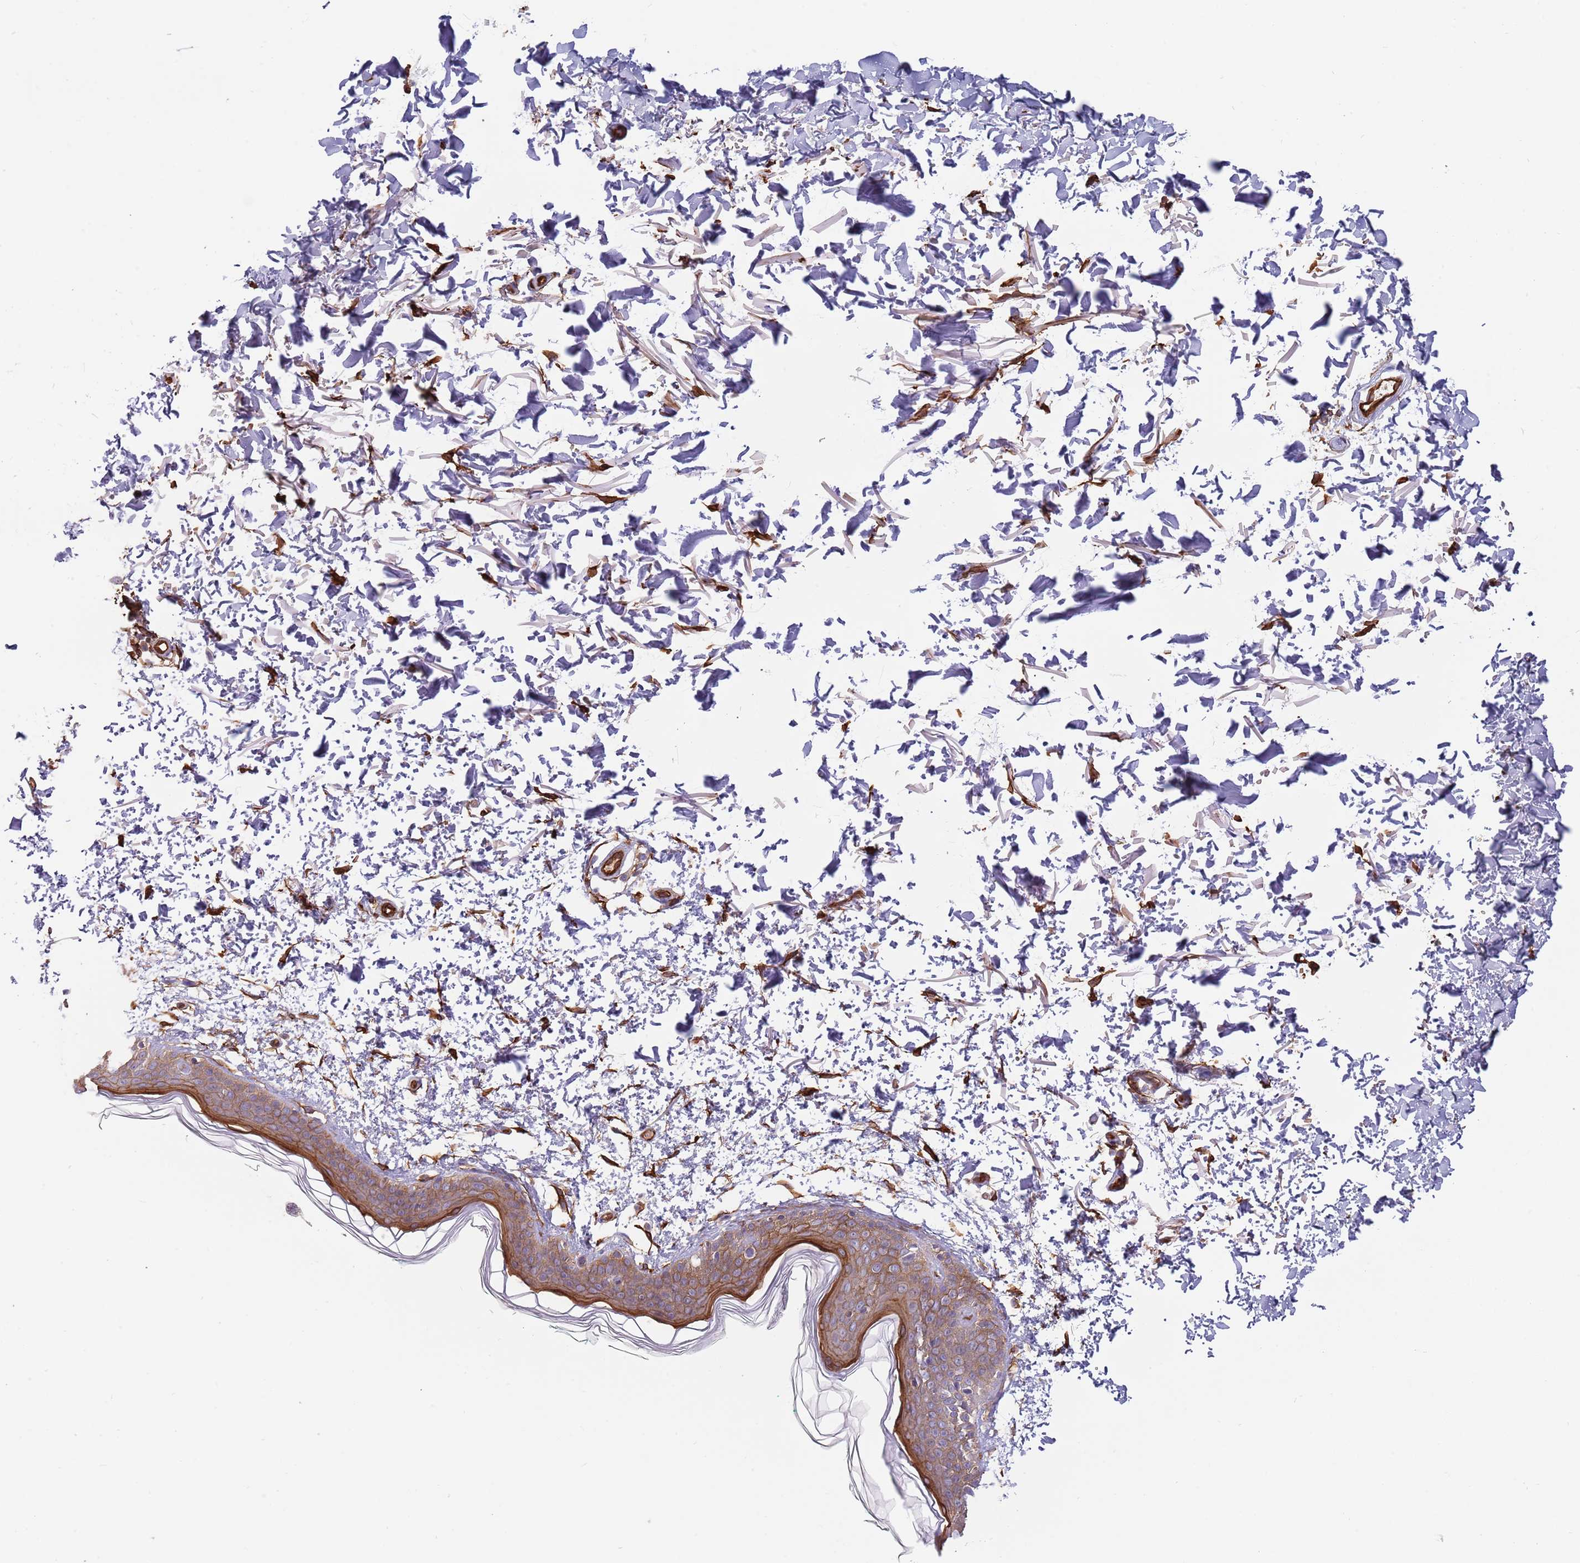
{"staining": {"intensity": "strong", "quantity": ">75%", "location": "cytoplasmic/membranous"}, "tissue": "skin", "cell_type": "Fibroblasts", "image_type": "normal", "snomed": [{"axis": "morphology", "description": "Normal tissue, NOS"}, {"axis": "topography", "description": "Skin"}], "caption": "Immunohistochemical staining of benign skin shows strong cytoplasmic/membranous protein expression in about >75% of fibroblasts. (DAB (3,3'-diaminobenzidine) IHC with brightfield microscopy, high magnification).", "gene": "GSDMD", "patient": {"sex": "male", "age": 66}}